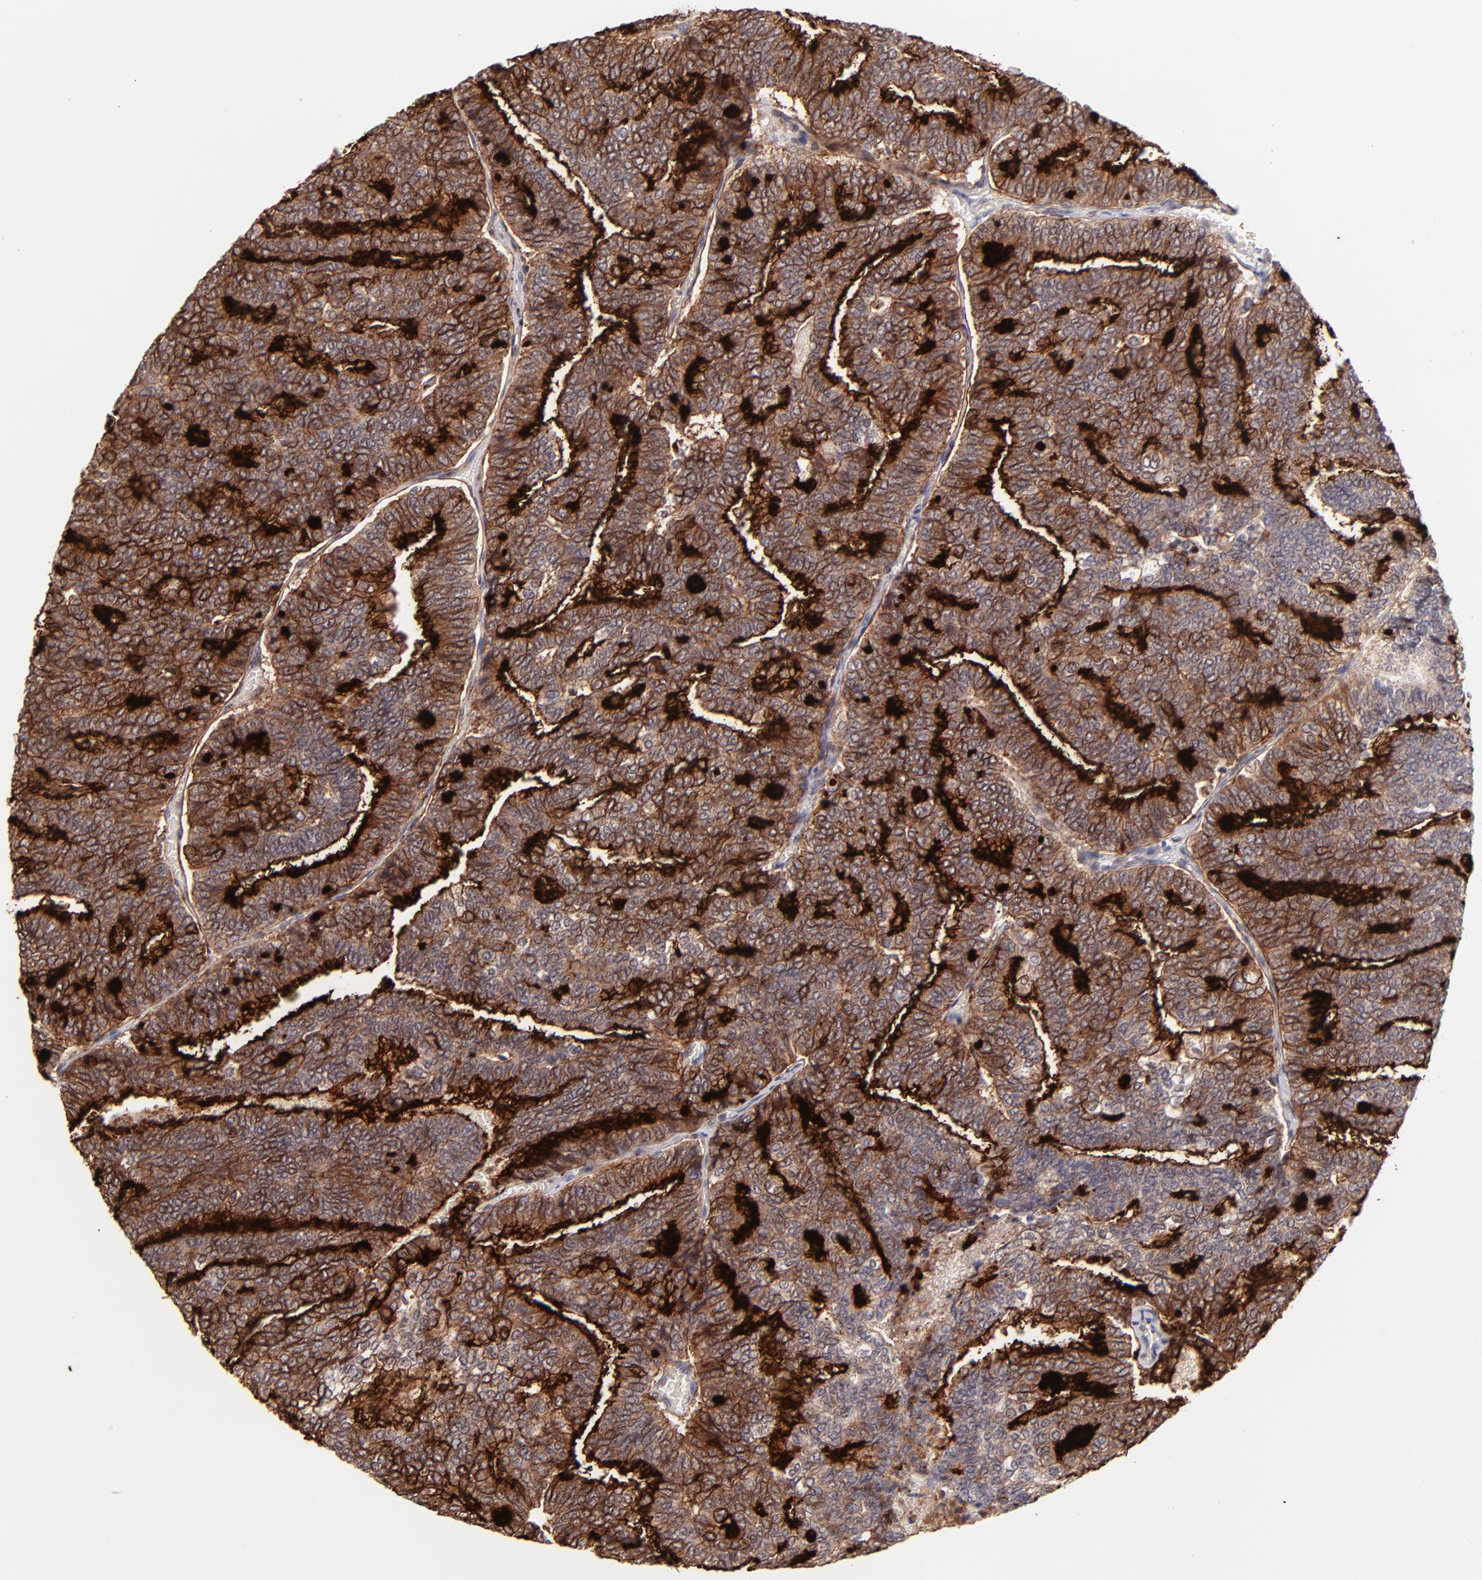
{"staining": {"intensity": "strong", "quantity": ">75%", "location": "cytoplasmic/membranous"}, "tissue": "thyroid cancer", "cell_type": "Tumor cells", "image_type": "cancer", "snomed": [{"axis": "morphology", "description": "Papillary adenocarcinoma, NOS"}, {"axis": "topography", "description": "Thyroid gland"}], "caption": "Tumor cells exhibit strong cytoplasmic/membranous staining in approximately >75% of cells in thyroid papillary adenocarcinoma. Immunohistochemistry (ihc) stains the protein of interest in brown and the nuclei are stained blue.", "gene": "MED12", "patient": {"sex": "female", "age": 35}}